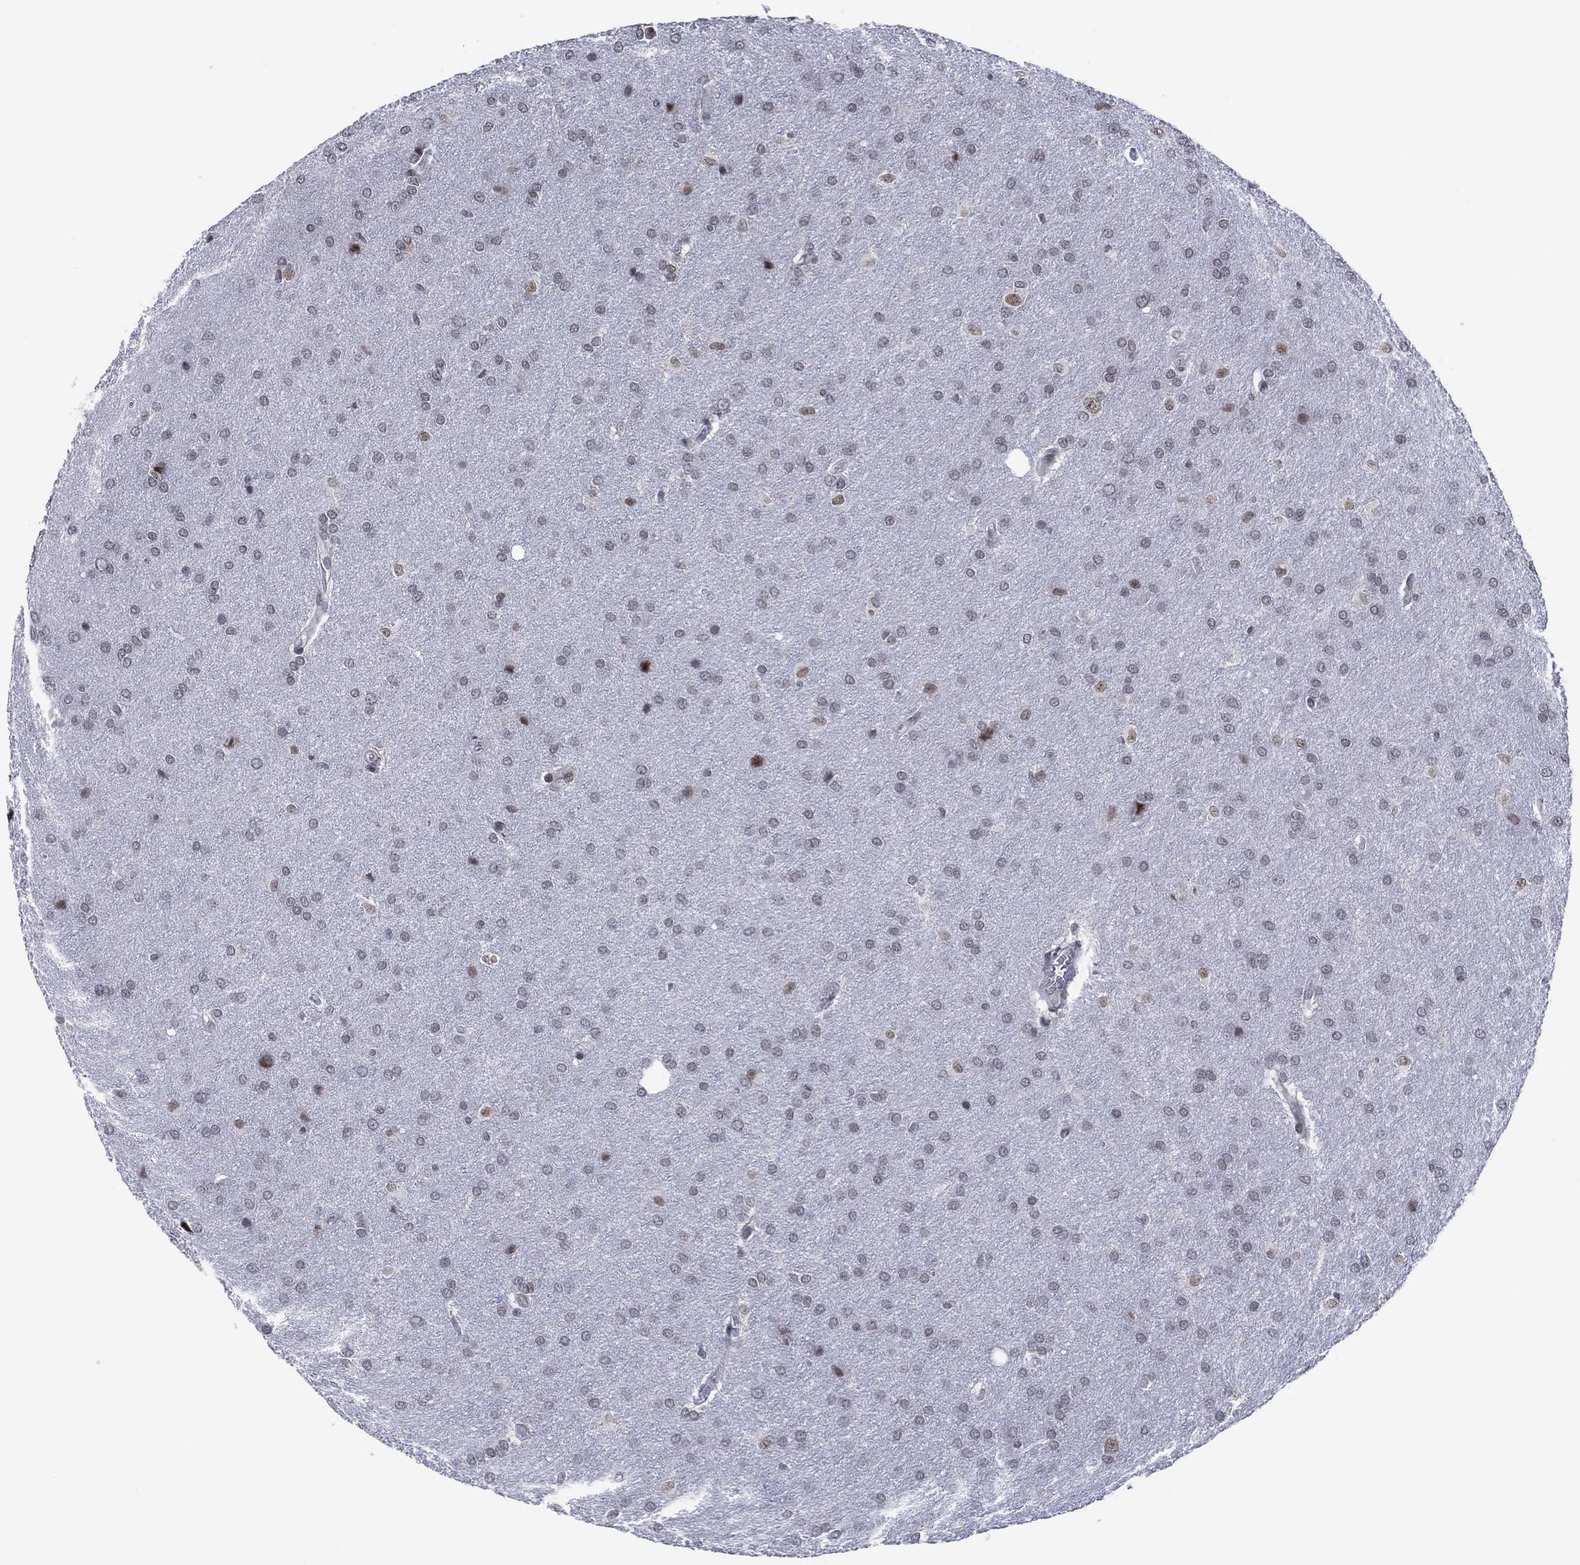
{"staining": {"intensity": "negative", "quantity": "none", "location": "none"}, "tissue": "glioma", "cell_type": "Tumor cells", "image_type": "cancer", "snomed": [{"axis": "morphology", "description": "Glioma, malignant, Low grade"}, {"axis": "topography", "description": "Brain"}], "caption": "Low-grade glioma (malignant) was stained to show a protein in brown. There is no significant expression in tumor cells.", "gene": "DPP4", "patient": {"sex": "female", "age": 32}}